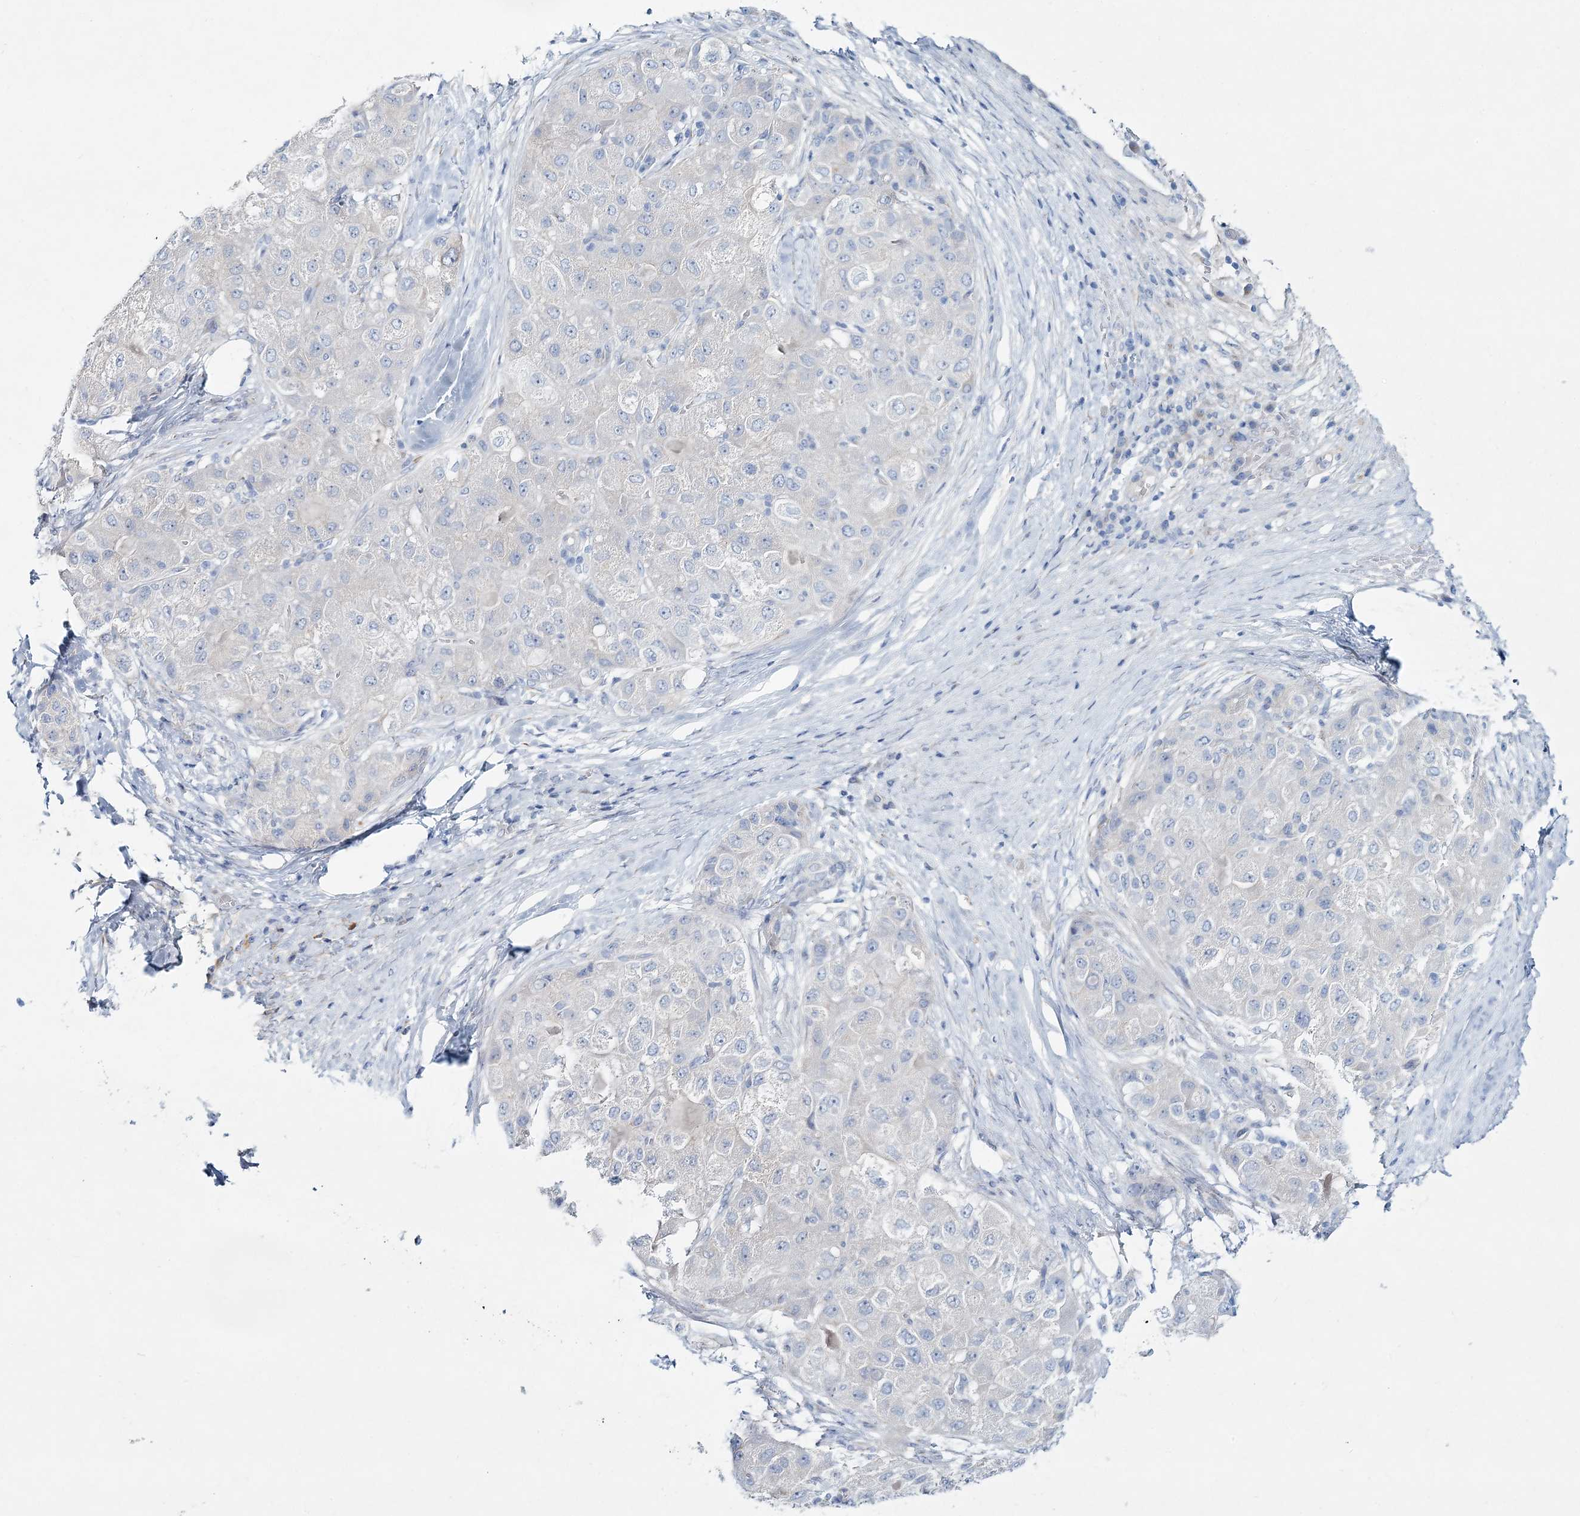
{"staining": {"intensity": "negative", "quantity": "none", "location": "none"}, "tissue": "liver cancer", "cell_type": "Tumor cells", "image_type": "cancer", "snomed": [{"axis": "morphology", "description": "Carcinoma, Hepatocellular, NOS"}, {"axis": "topography", "description": "Liver"}], "caption": "This is an immunohistochemistry (IHC) histopathology image of liver cancer (hepatocellular carcinoma). There is no expression in tumor cells.", "gene": "ADGRL1", "patient": {"sex": "male", "age": 80}}